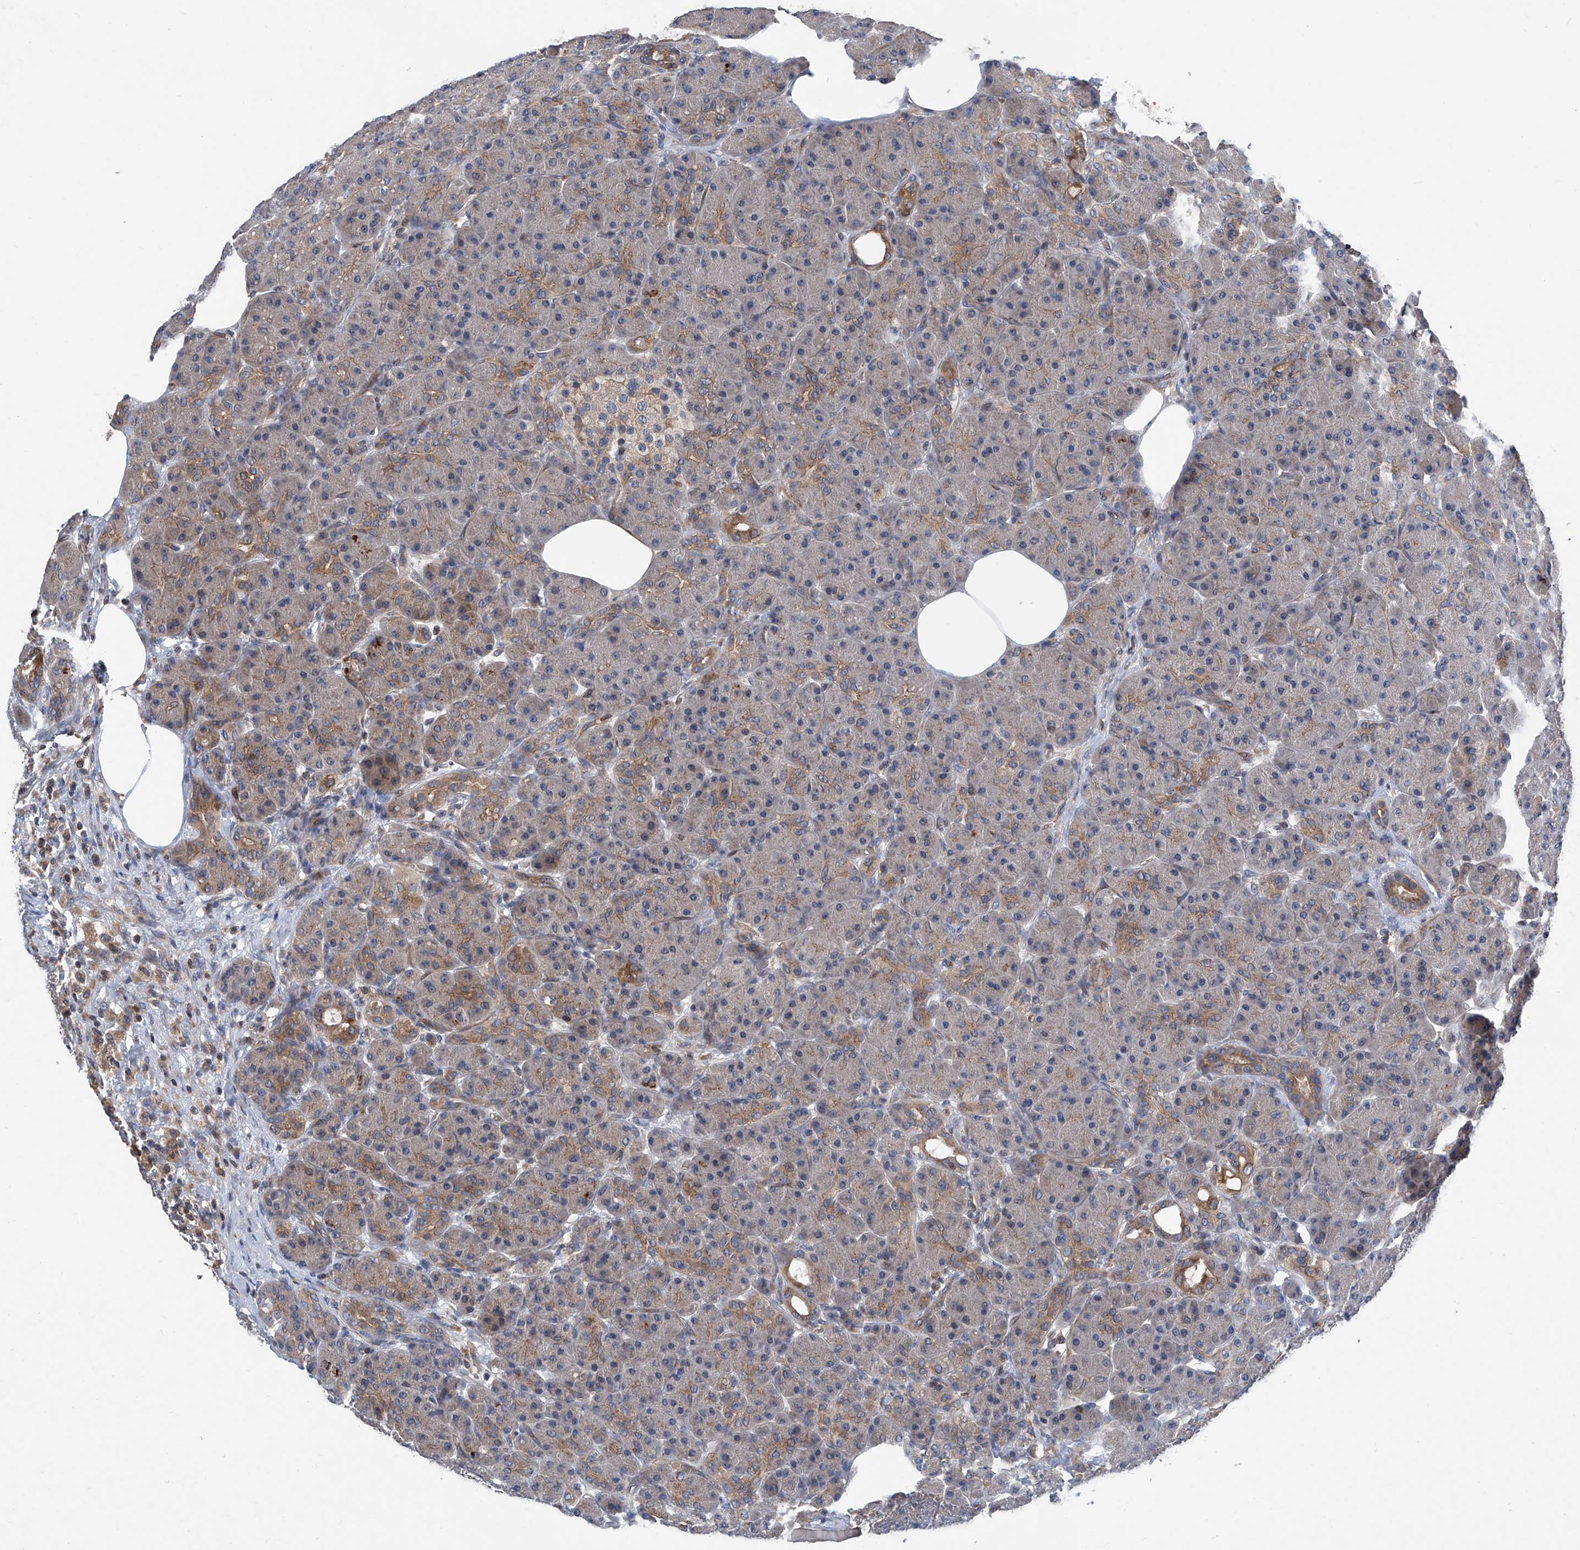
{"staining": {"intensity": "moderate", "quantity": "<25%", "location": "cytoplasmic/membranous"}, "tissue": "pancreas", "cell_type": "Exocrine glandular cells", "image_type": "normal", "snomed": [{"axis": "morphology", "description": "Normal tissue, NOS"}, {"axis": "topography", "description": "Pancreas"}], "caption": "Approximately <25% of exocrine glandular cells in benign pancreas exhibit moderate cytoplasmic/membranous protein staining as visualized by brown immunohistochemical staining.", "gene": "TRIM38", "patient": {"sex": "male", "age": 63}}